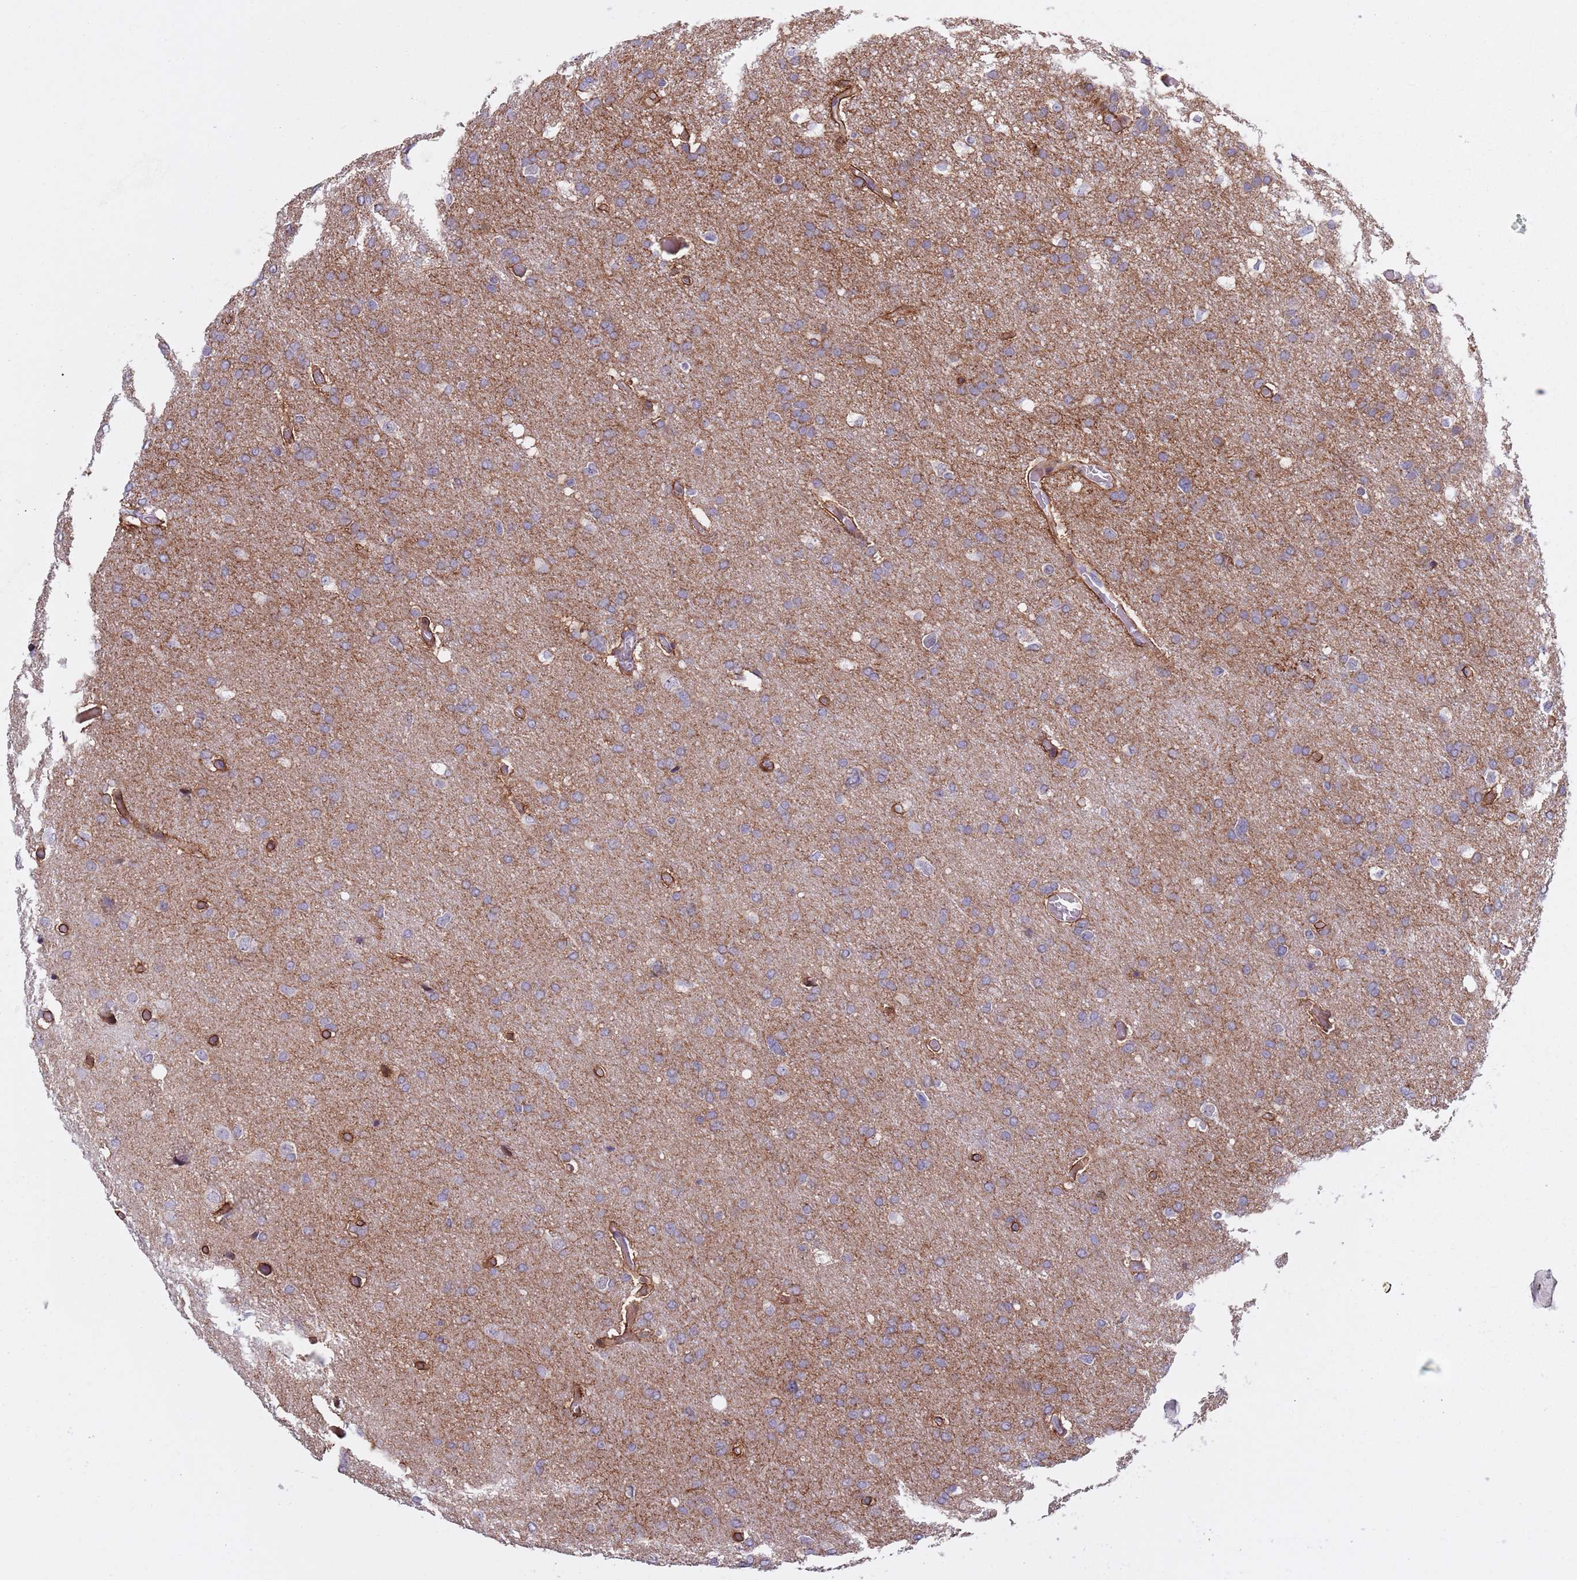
{"staining": {"intensity": "weak", "quantity": ">75%", "location": "cytoplasmic/membranous"}, "tissue": "glioma", "cell_type": "Tumor cells", "image_type": "cancer", "snomed": [{"axis": "morphology", "description": "Glioma, malignant, High grade"}, {"axis": "topography", "description": "Cerebral cortex"}], "caption": "Glioma tissue exhibits weak cytoplasmic/membranous positivity in about >75% of tumor cells", "gene": "ZKSCAN2", "patient": {"sex": "female", "age": 36}}